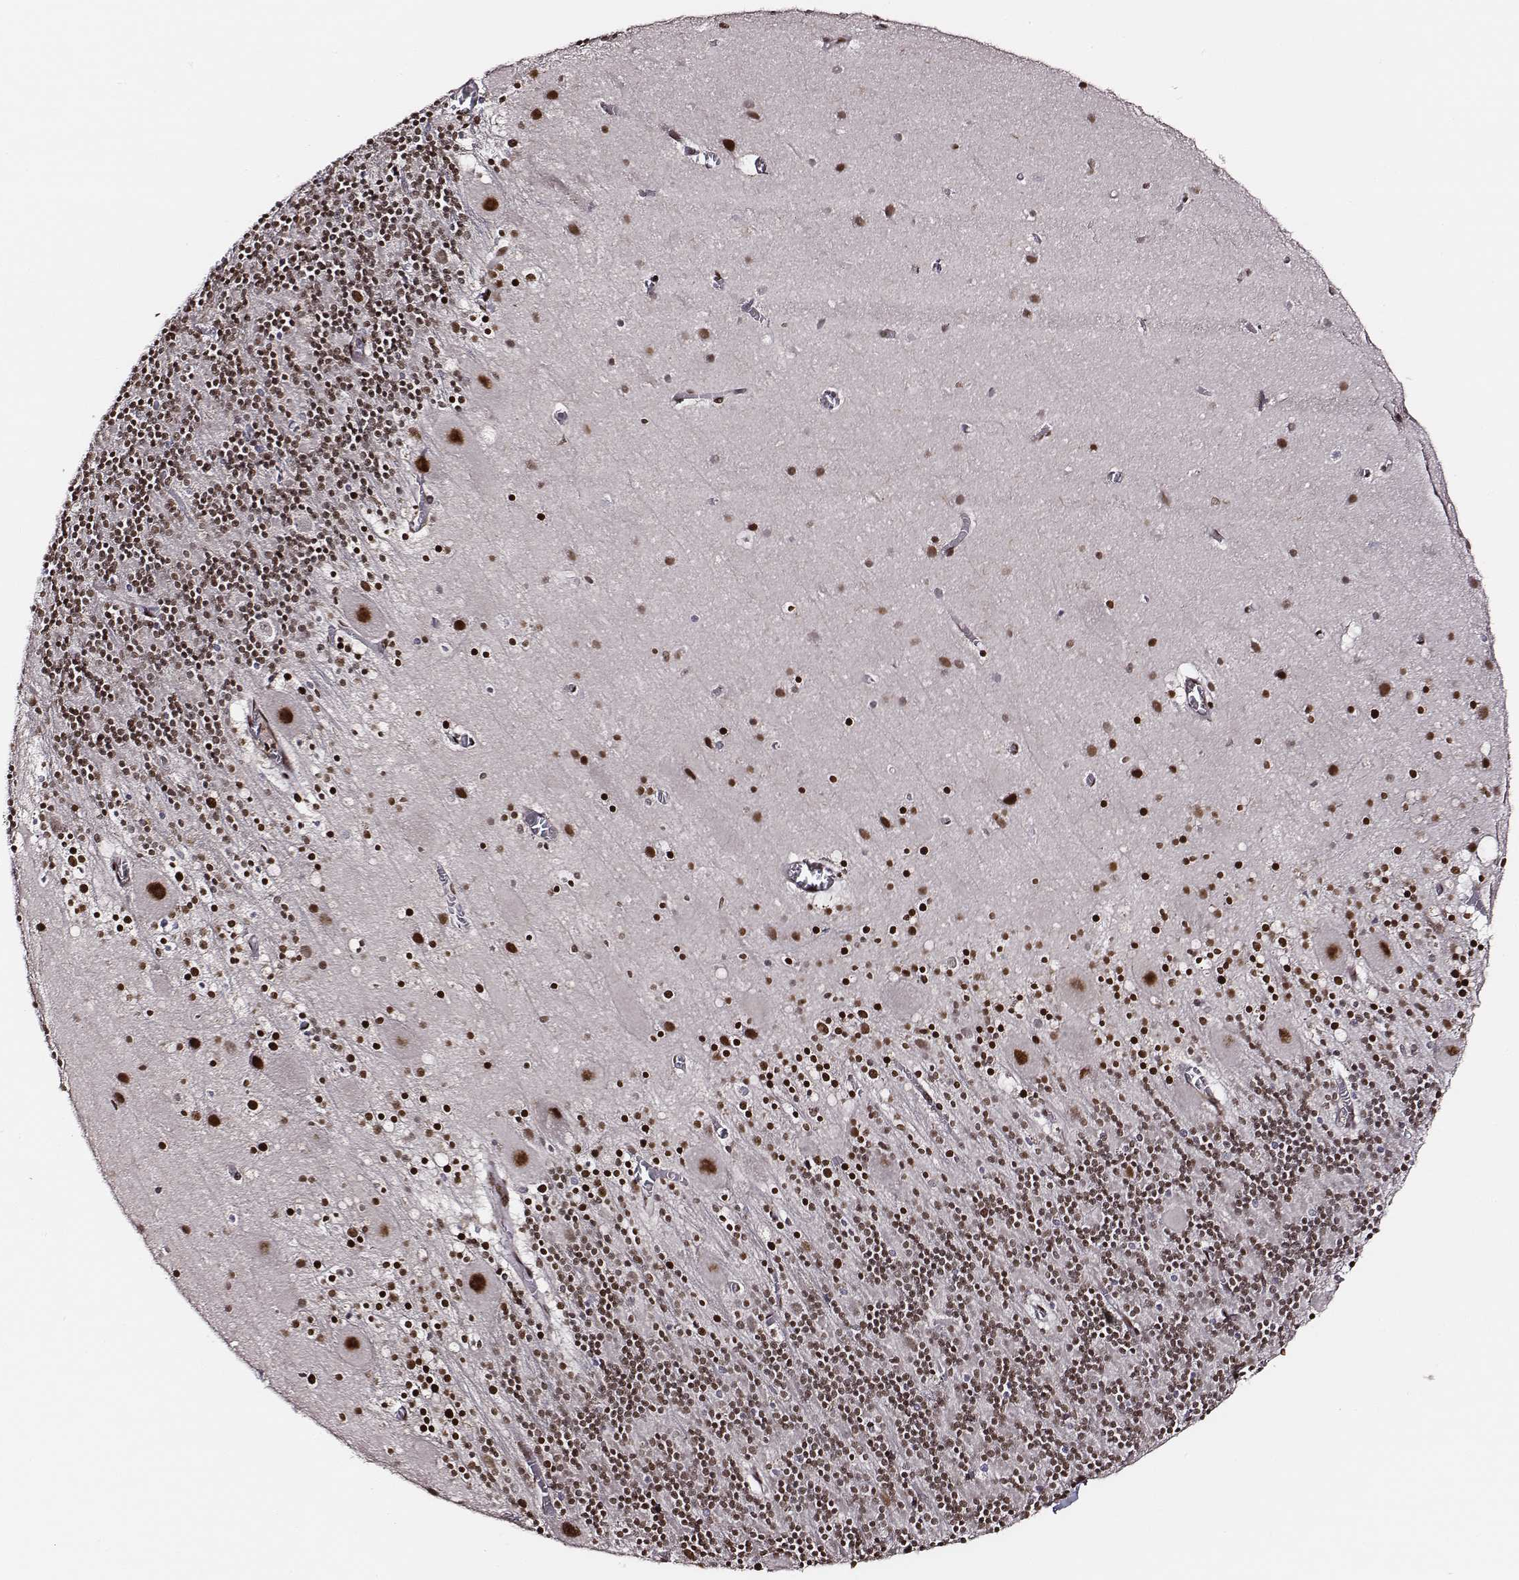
{"staining": {"intensity": "strong", "quantity": ">75%", "location": "nuclear"}, "tissue": "cerebellum", "cell_type": "Cells in granular layer", "image_type": "normal", "snomed": [{"axis": "morphology", "description": "Normal tissue, NOS"}, {"axis": "topography", "description": "Cerebellum"}], "caption": "Immunohistochemistry (IHC) (DAB (3,3'-diaminobenzidine)) staining of normal cerebellum reveals strong nuclear protein expression in about >75% of cells in granular layer. The protein is shown in brown color, while the nuclei are stained blue.", "gene": "PPARA", "patient": {"sex": "male", "age": 70}}